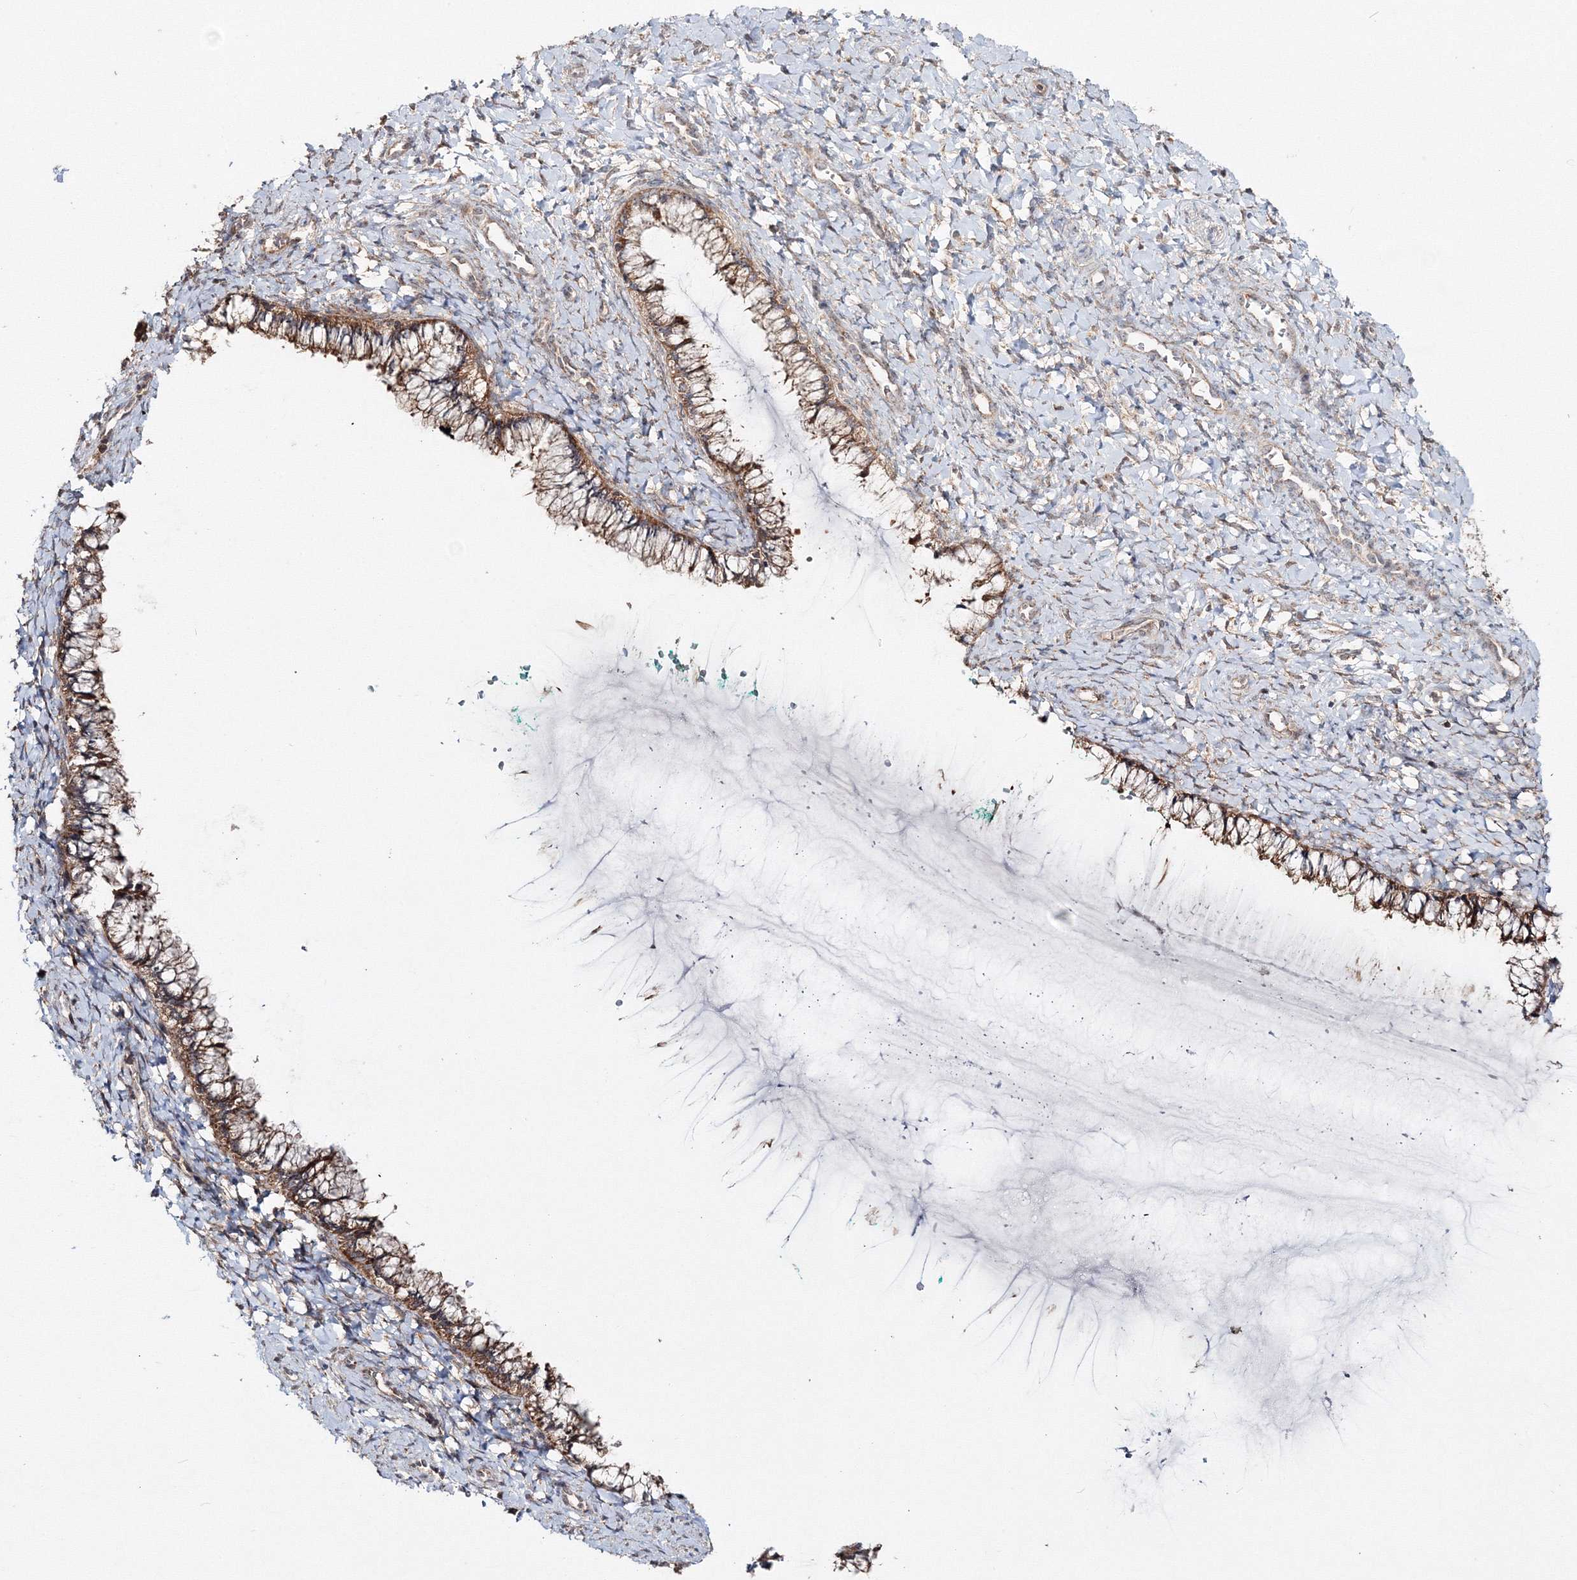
{"staining": {"intensity": "strong", "quantity": ">75%", "location": "cytoplasmic/membranous"}, "tissue": "cervix", "cell_type": "Glandular cells", "image_type": "normal", "snomed": [{"axis": "morphology", "description": "Normal tissue, NOS"}, {"axis": "morphology", "description": "Adenocarcinoma, NOS"}, {"axis": "topography", "description": "Cervix"}], "caption": "Immunohistochemistry (DAB) staining of unremarkable human cervix displays strong cytoplasmic/membranous protein positivity in approximately >75% of glandular cells. (IHC, brightfield microscopy, high magnification).", "gene": "PEX13", "patient": {"sex": "female", "age": 29}}